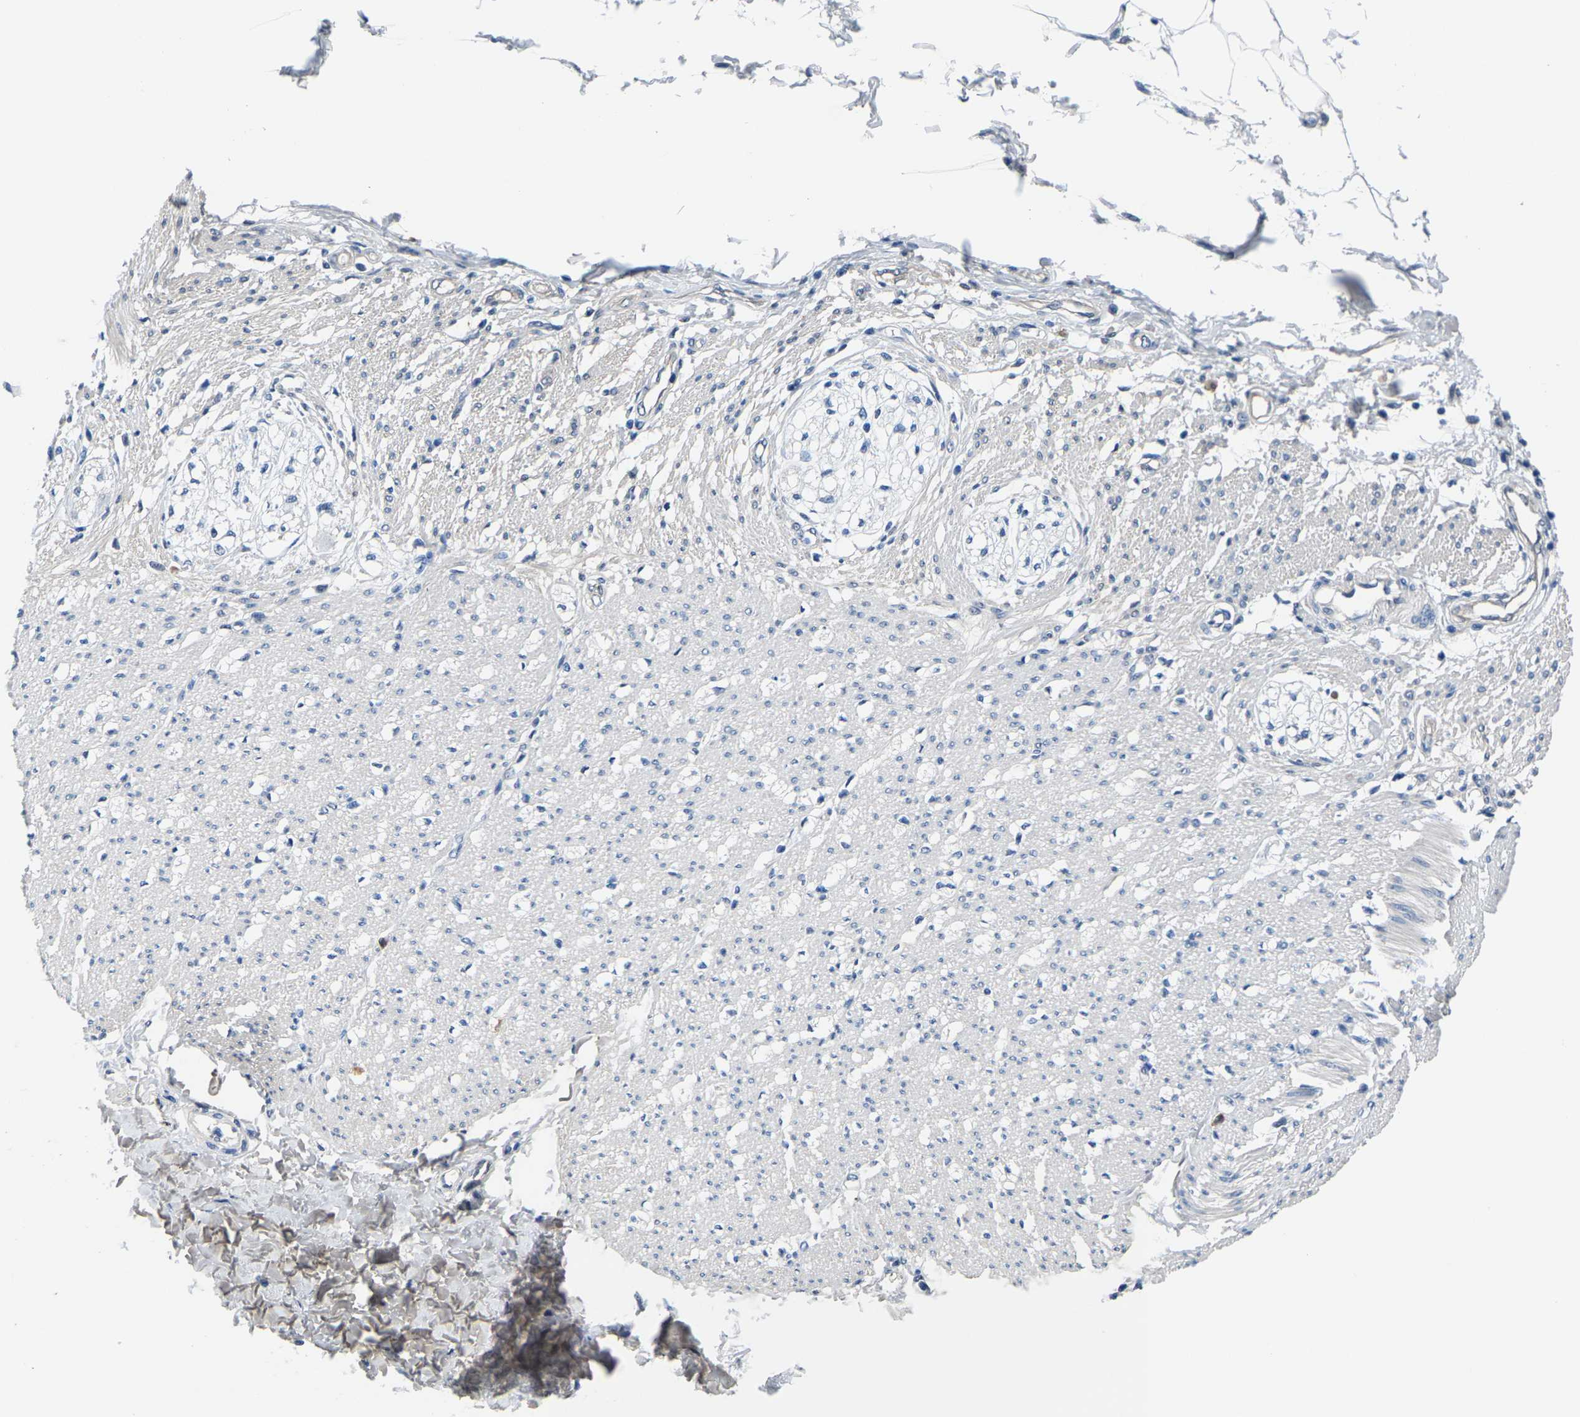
{"staining": {"intensity": "weak", "quantity": "<25%", "location": "cytoplasmic/membranous"}, "tissue": "smooth muscle", "cell_type": "Smooth muscle cells", "image_type": "normal", "snomed": [{"axis": "morphology", "description": "Normal tissue, NOS"}, {"axis": "morphology", "description": "Adenocarcinoma, NOS"}, {"axis": "topography", "description": "Colon"}, {"axis": "topography", "description": "Peripheral nerve tissue"}], "caption": "This is an immunohistochemistry image of benign human smooth muscle. There is no expression in smooth muscle cells.", "gene": "SSH3", "patient": {"sex": "male", "age": 14}}